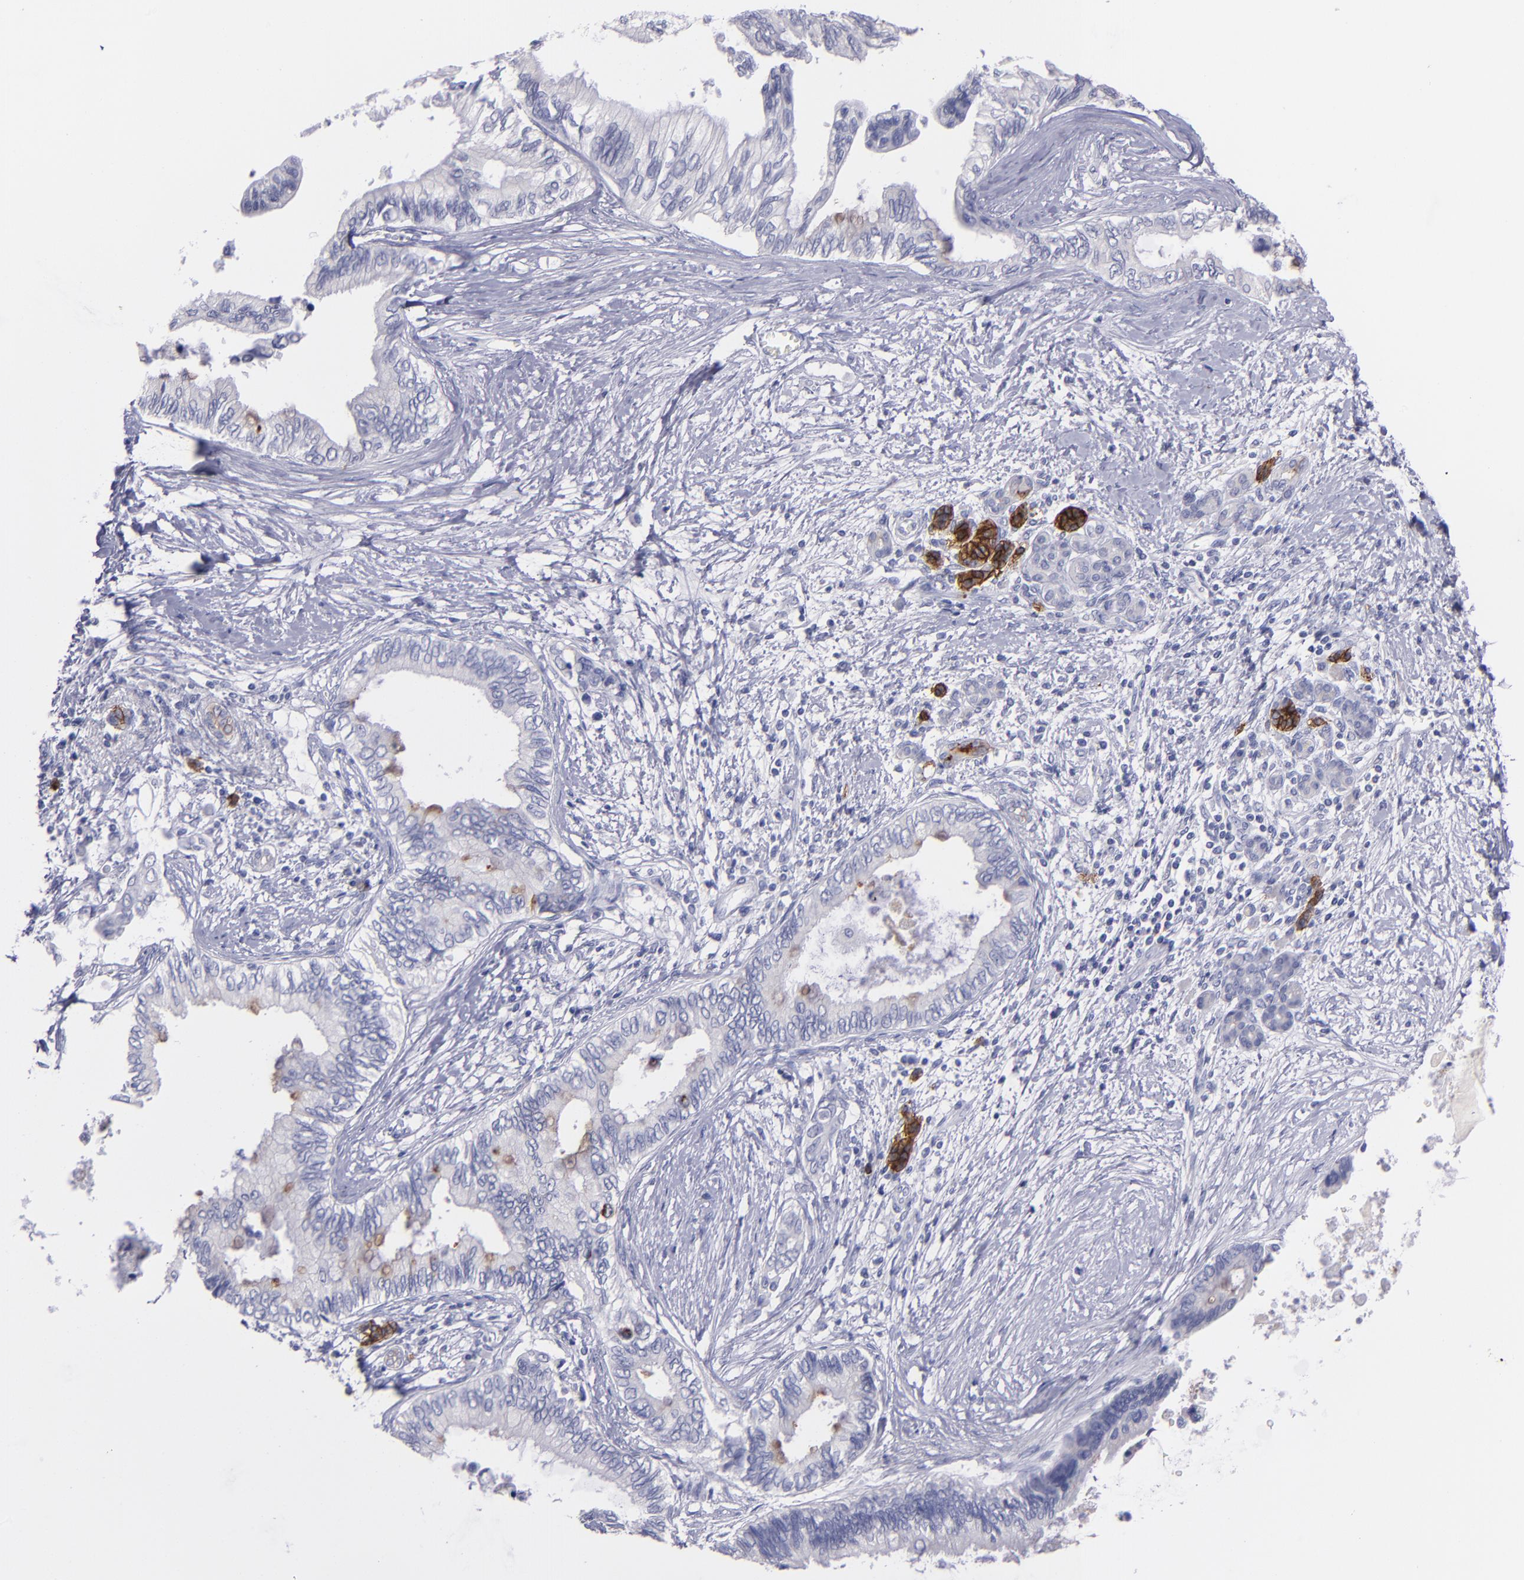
{"staining": {"intensity": "moderate", "quantity": "<25%", "location": "cytoplasmic/membranous"}, "tissue": "pancreatic cancer", "cell_type": "Tumor cells", "image_type": "cancer", "snomed": [{"axis": "morphology", "description": "Adenocarcinoma, NOS"}, {"axis": "topography", "description": "Pancreas"}], "caption": "Tumor cells exhibit low levels of moderate cytoplasmic/membranous positivity in approximately <25% of cells in human pancreatic cancer (adenocarcinoma).", "gene": "SNAP25", "patient": {"sex": "female", "age": 66}}